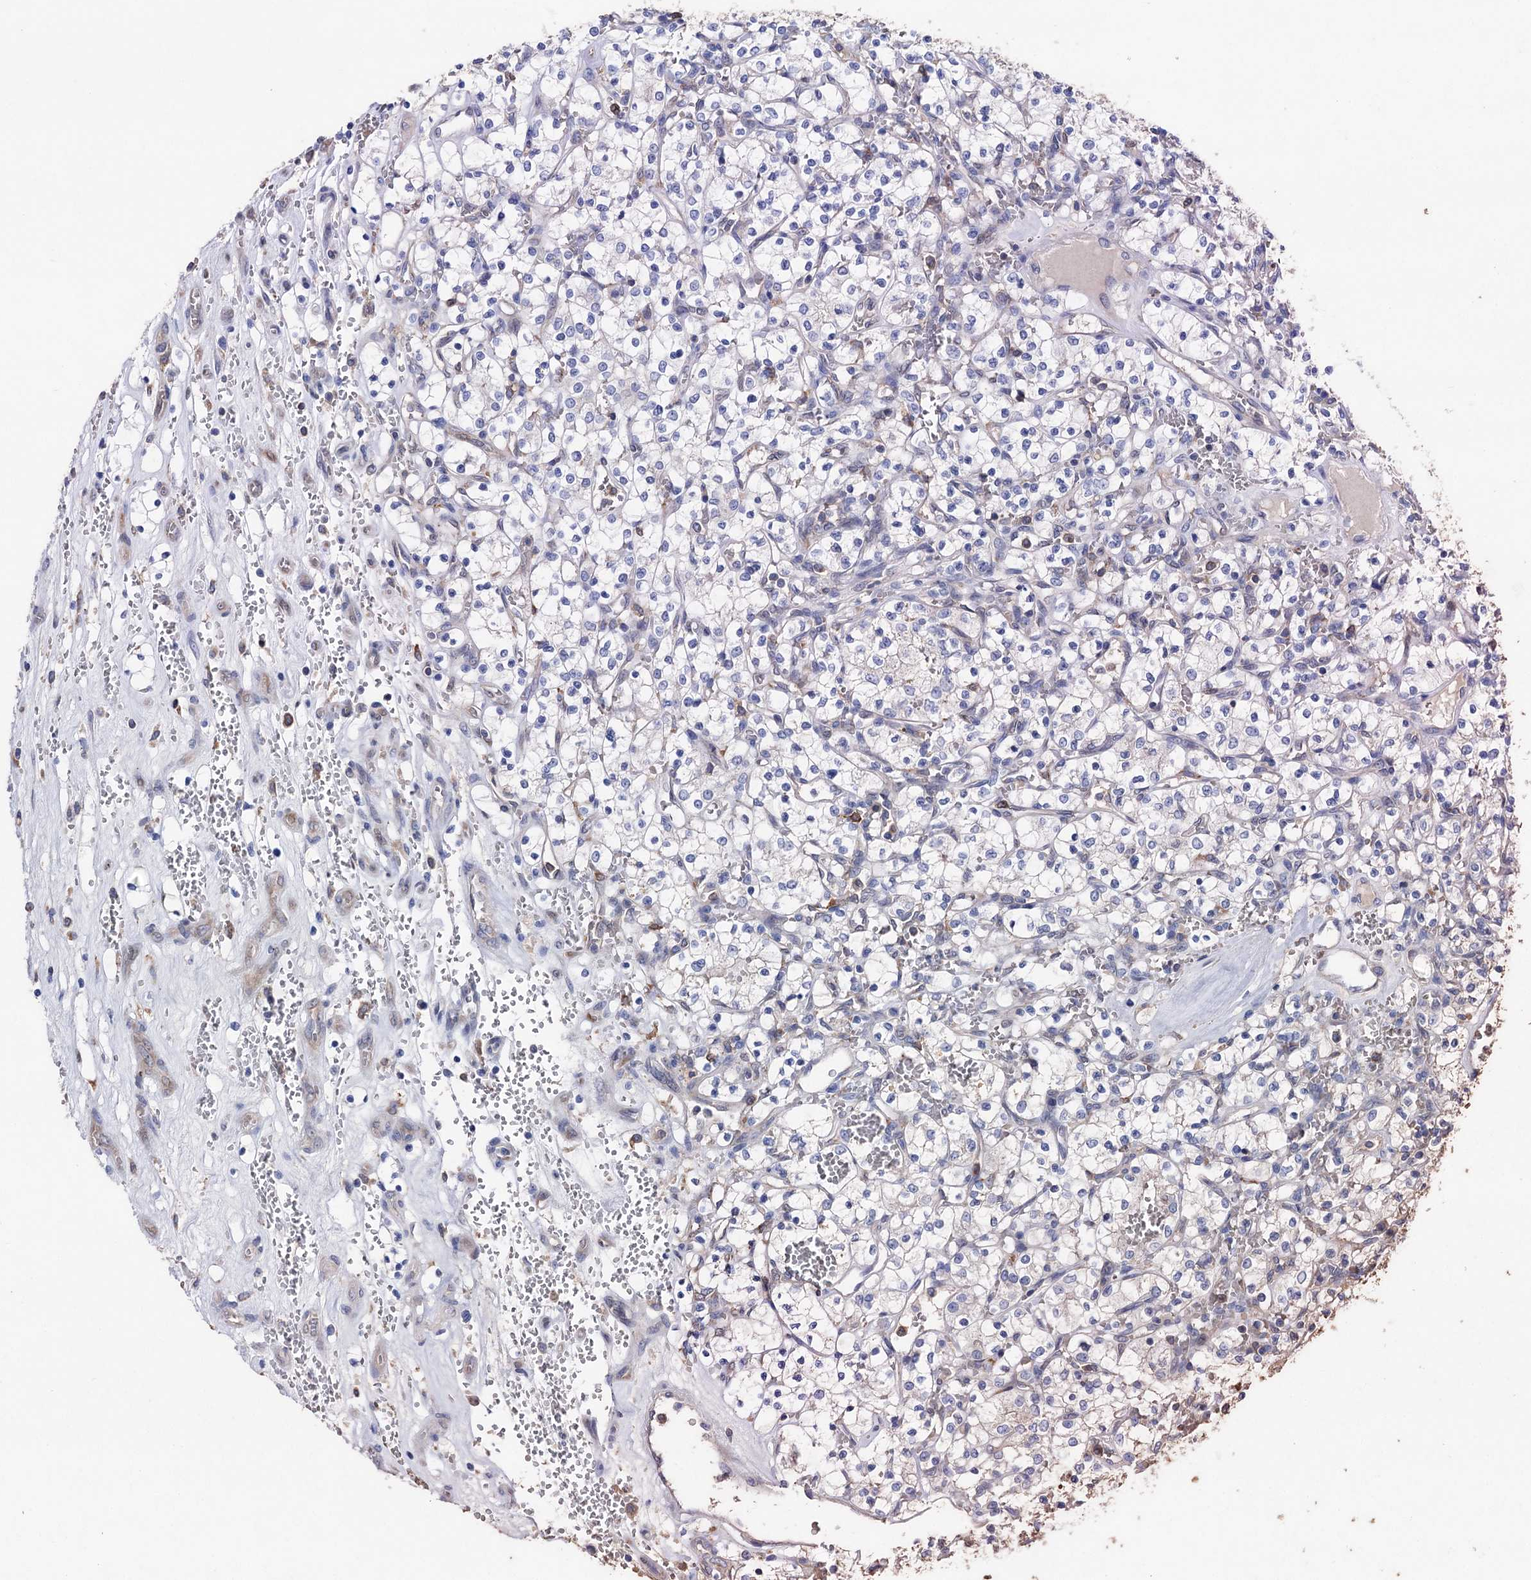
{"staining": {"intensity": "negative", "quantity": "none", "location": "none"}, "tissue": "renal cancer", "cell_type": "Tumor cells", "image_type": "cancer", "snomed": [{"axis": "morphology", "description": "Adenocarcinoma, NOS"}, {"axis": "topography", "description": "Kidney"}], "caption": "Tumor cells are negative for protein expression in human adenocarcinoma (renal). Brightfield microscopy of immunohistochemistry (IHC) stained with DAB (brown) and hematoxylin (blue), captured at high magnification.", "gene": "STING1", "patient": {"sex": "female", "age": 69}}